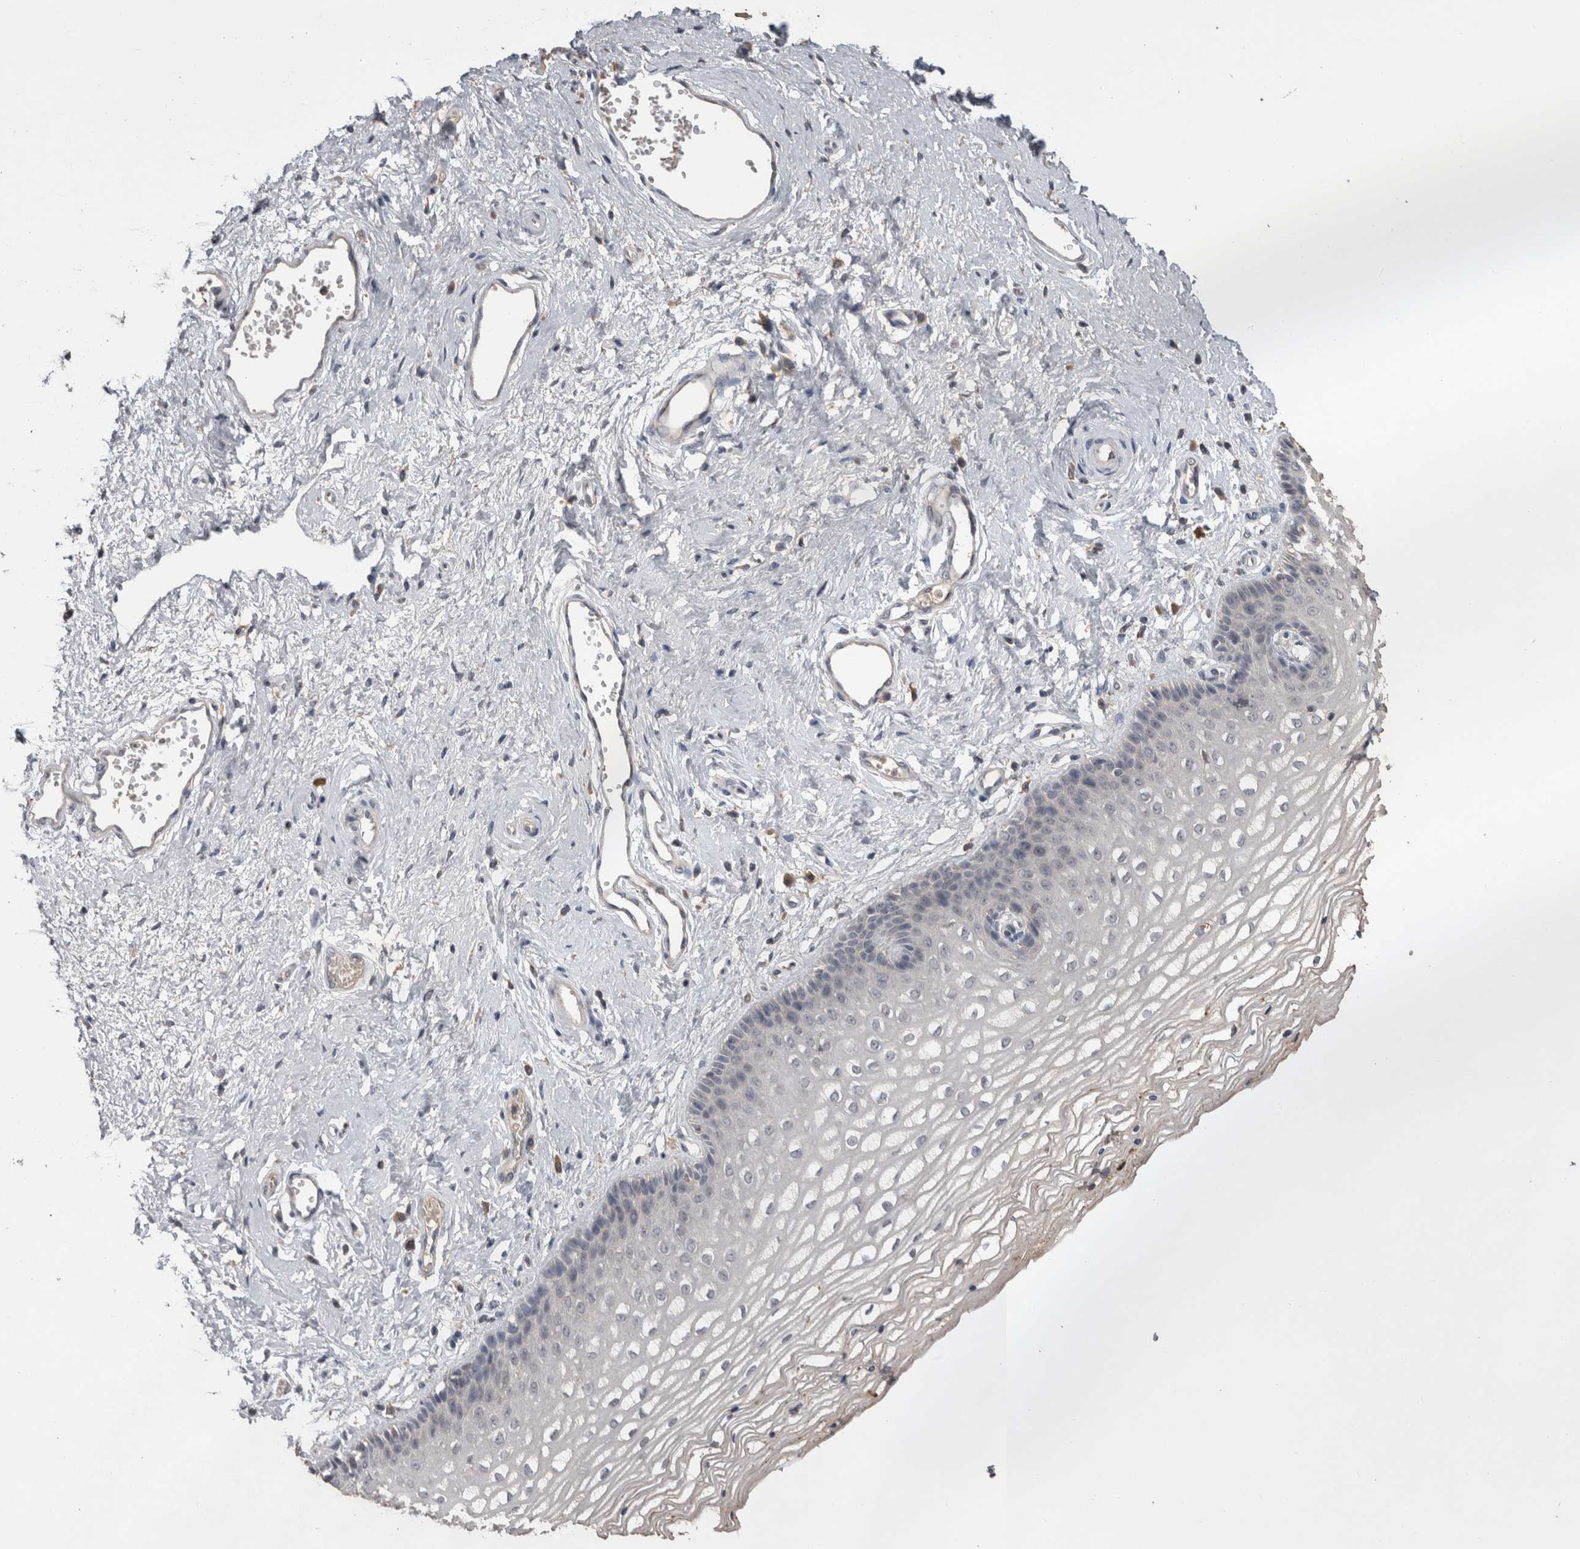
{"staining": {"intensity": "negative", "quantity": "none", "location": "none"}, "tissue": "vagina", "cell_type": "Squamous epithelial cells", "image_type": "normal", "snomed": [{"axis": "morphology", "description": "Normal tissue, NOS"}, {"axis": "topography", "description": "Vagina"}], "caption": "Benign vagina was stained to show a protein in brown. There is no significant positivity in squamous epithelial cells. (Stains: DAB immunohistochemistry with hematoxylin counter stain, Microscopy: brightfield microscopy at high magnification).", "gene": "ANXA13", "patient": {"sex": "female", "age": 46}}